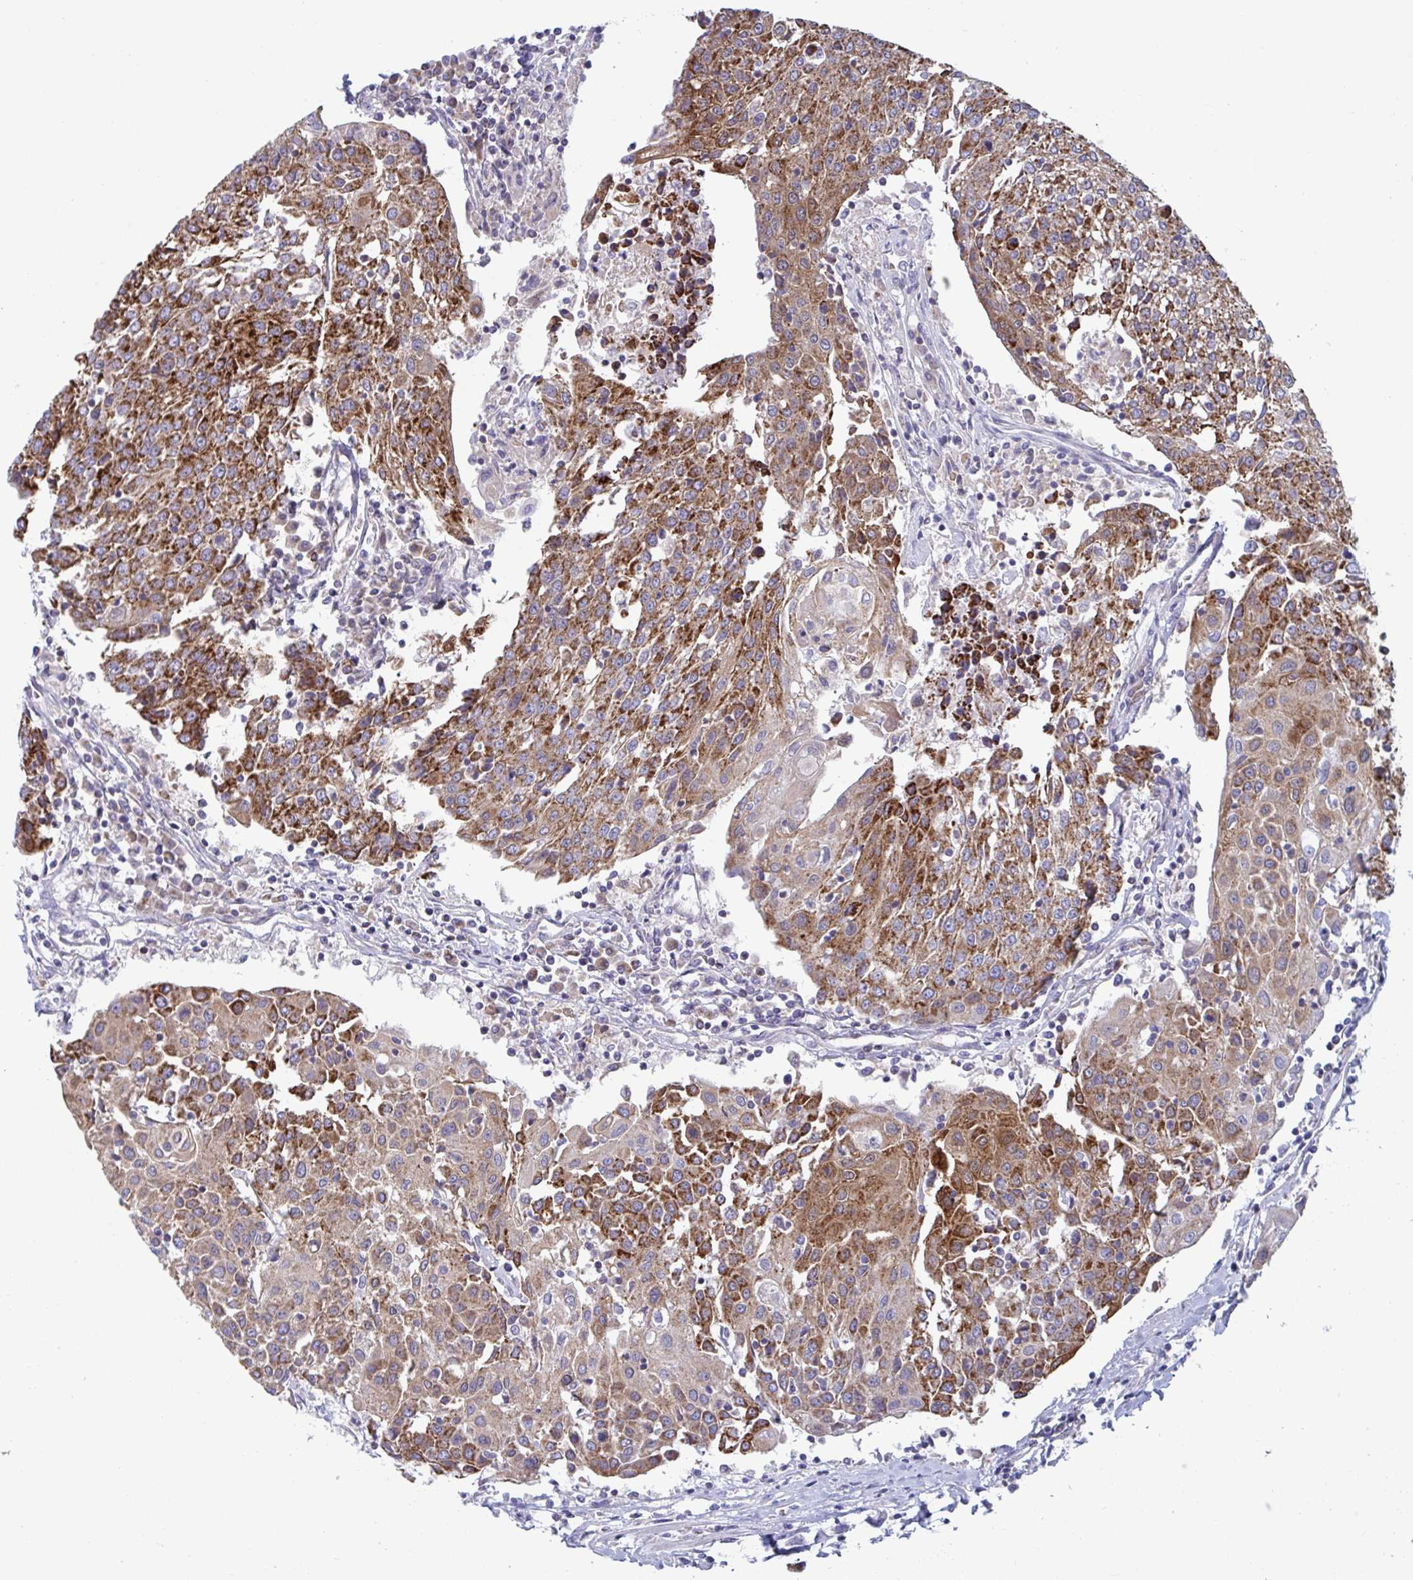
{"staining": {"intensity": "strong", "quantity": ">75%", "location": "cytoplasmic/membranous"}, "tissue": "urothelial cancer", "cell_type": "Tumor cells", "image_type": "cancer", "snomed": [{"axis": "morphology", "description": "Urothelial carcinoma, High grade"}, {"axis": "topography", "description": "Urinary bladder"}], "caption": "Strong cytoplasmic/membranous staining for a protein is seen in approximately >75% of tumor cells of high-grade urothelial carcinoma using immunohistochemistry.", "gene": "BCAT2", "patient": {"sex": "female", "age": 85}}